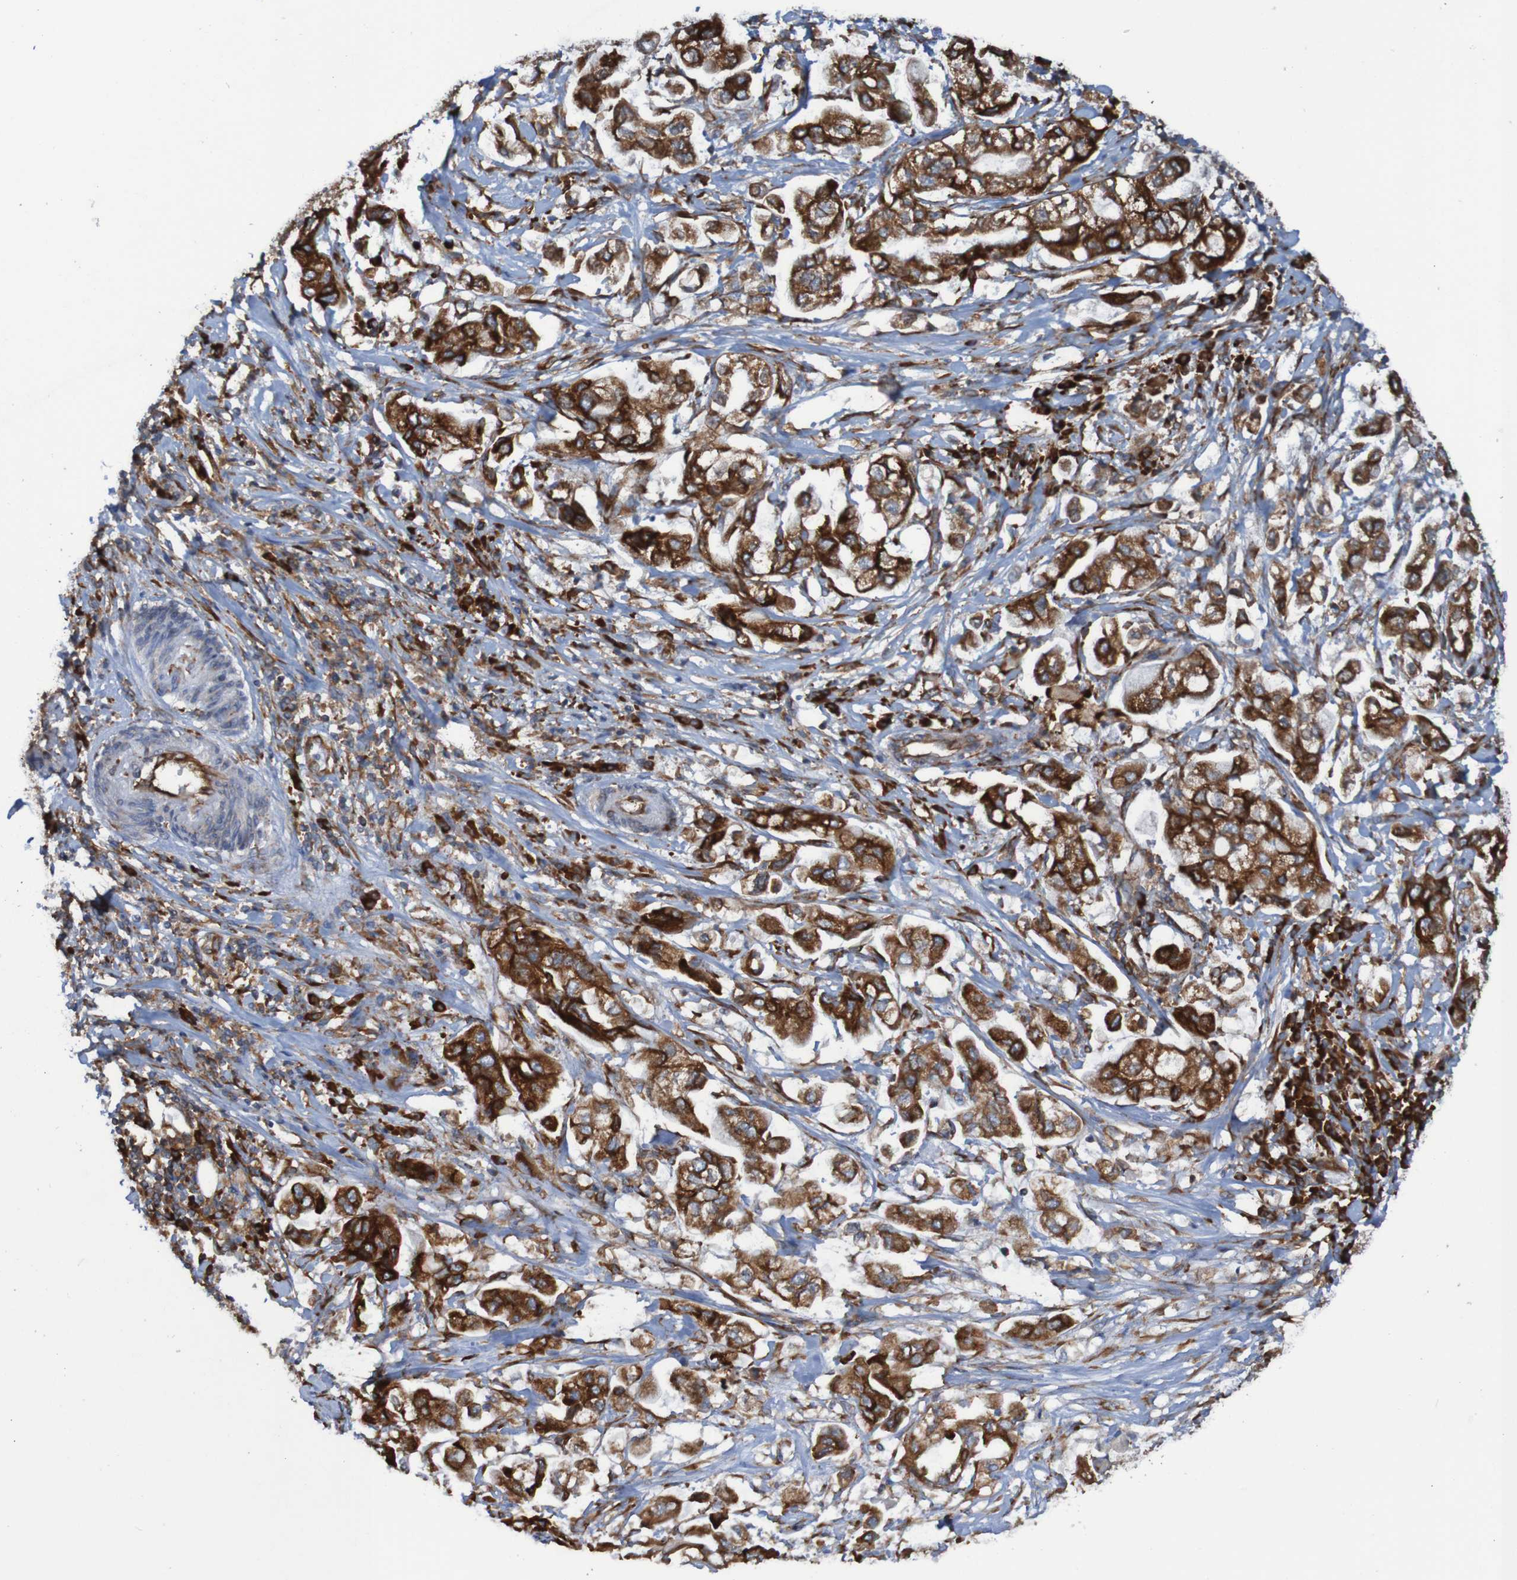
{"staining": {"intensity": "strong", "quantity": ">75%", "location": "cytoplasmic/membranous"}, "tissue": "stomach cancer", "cell_type": "Tumor cells", "image_type": "cancer", "snomed": [{"axis": "morphology", "description": "Adenocarcinoma, NOS"}, {"axis": "topography", "description": "Stomach"}], "caption": "Tumor cells display strong cytoplasmic/membranous positivity in about >75% of cells in stomach adenocarcinoma.", "gene": "RPL10", "patient": {"sex": "male", "age": 62}}